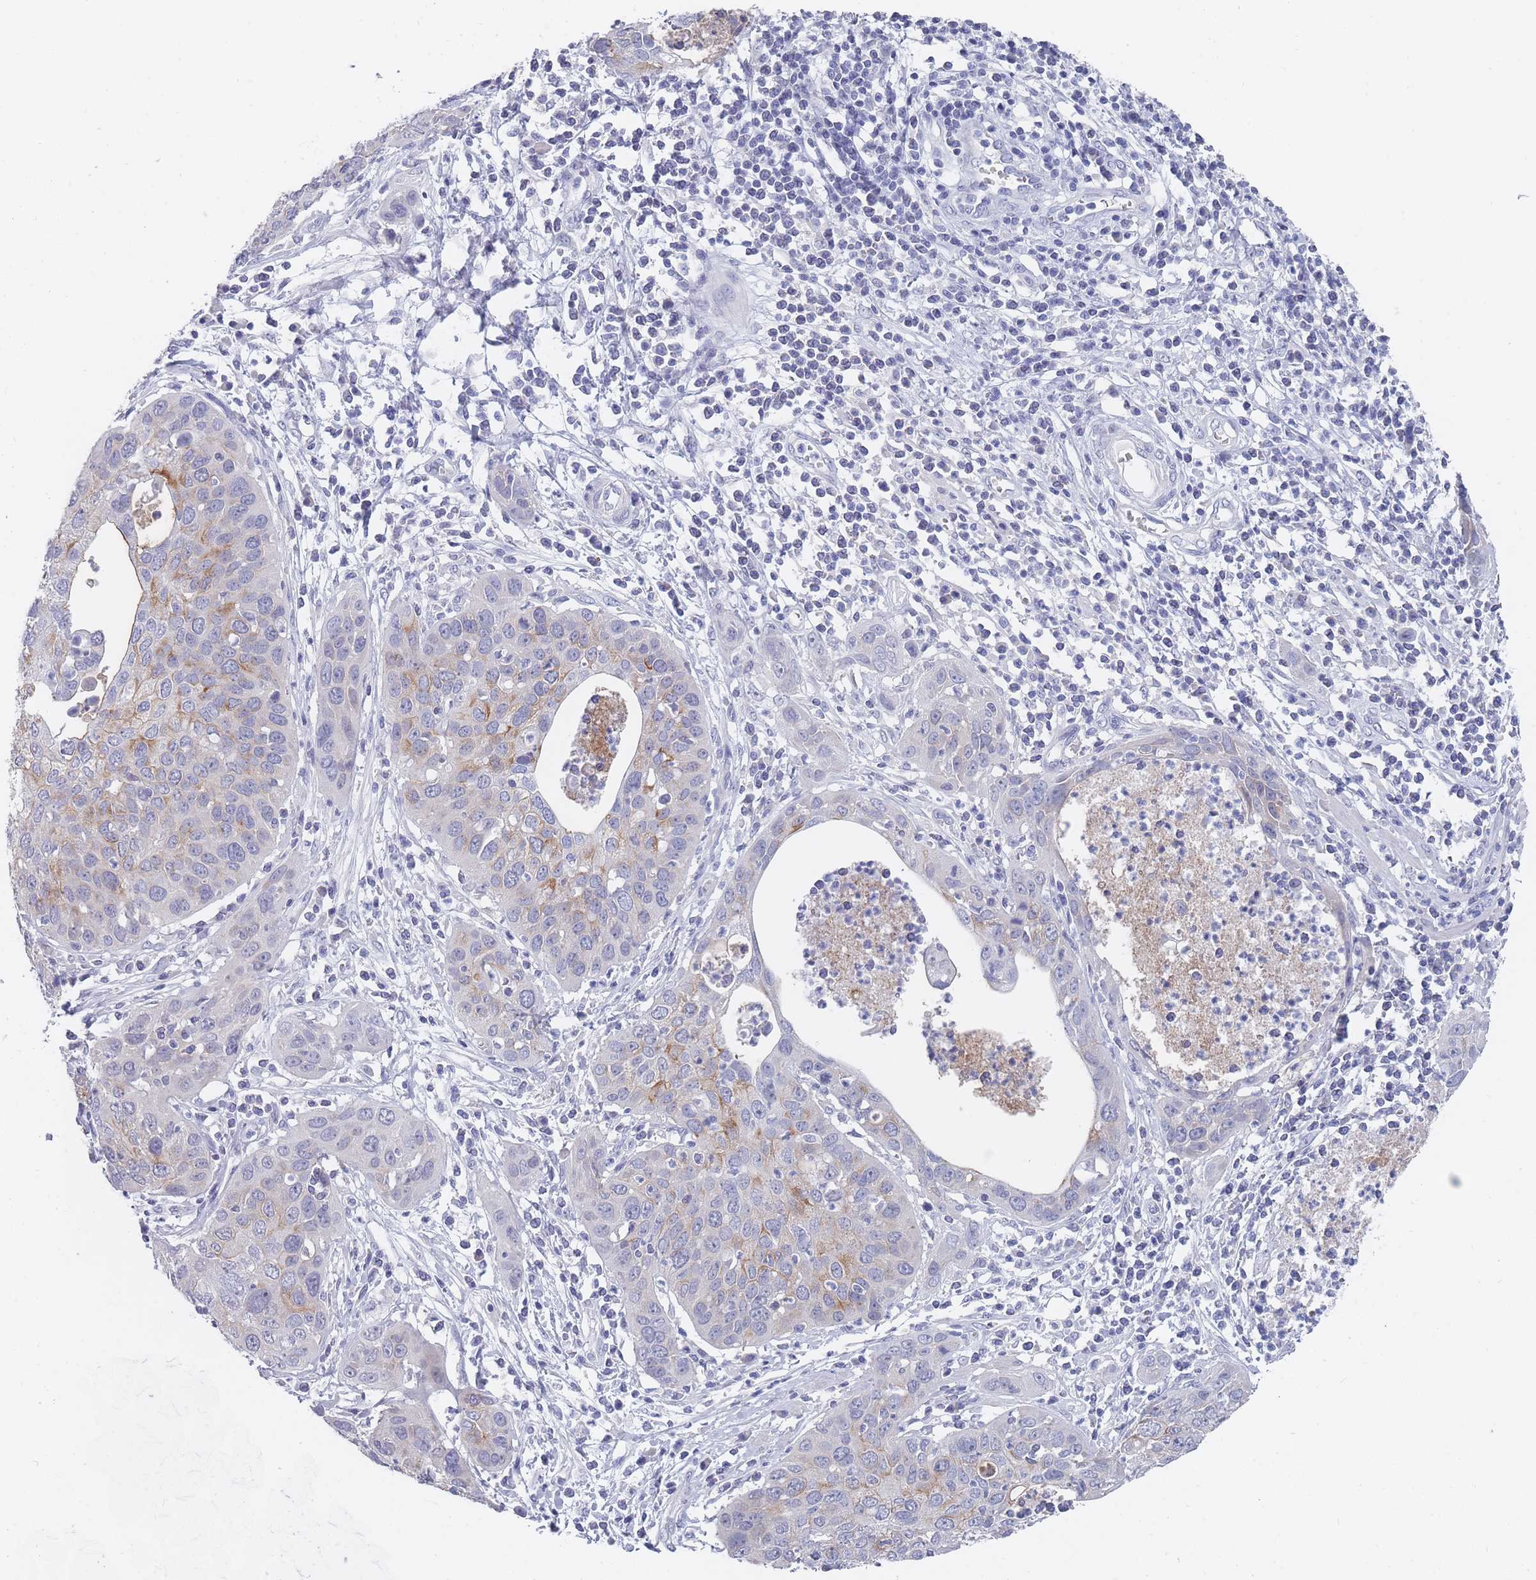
{"staining": {"intensity": "negative", "quantity": "none", "location": "none"}, "tissue": "cervical cancer", "cell_type": "Tumor cells", "image_type": "cancer", "snomed": [{"axis": "morphology", "description": "Squamous cell carcinoma, NOS"}, {"axis": "topography", "description": "Cervix"}], "caption": "High power microscopy micrograph of an immunohistochemistry (IHC) photomicrograph of squamous cell carcinoma (cervical), revealing no significant expression in tumor cells.", "gene": "PIGU", "patient": {"sex": "female", "age": 36}}